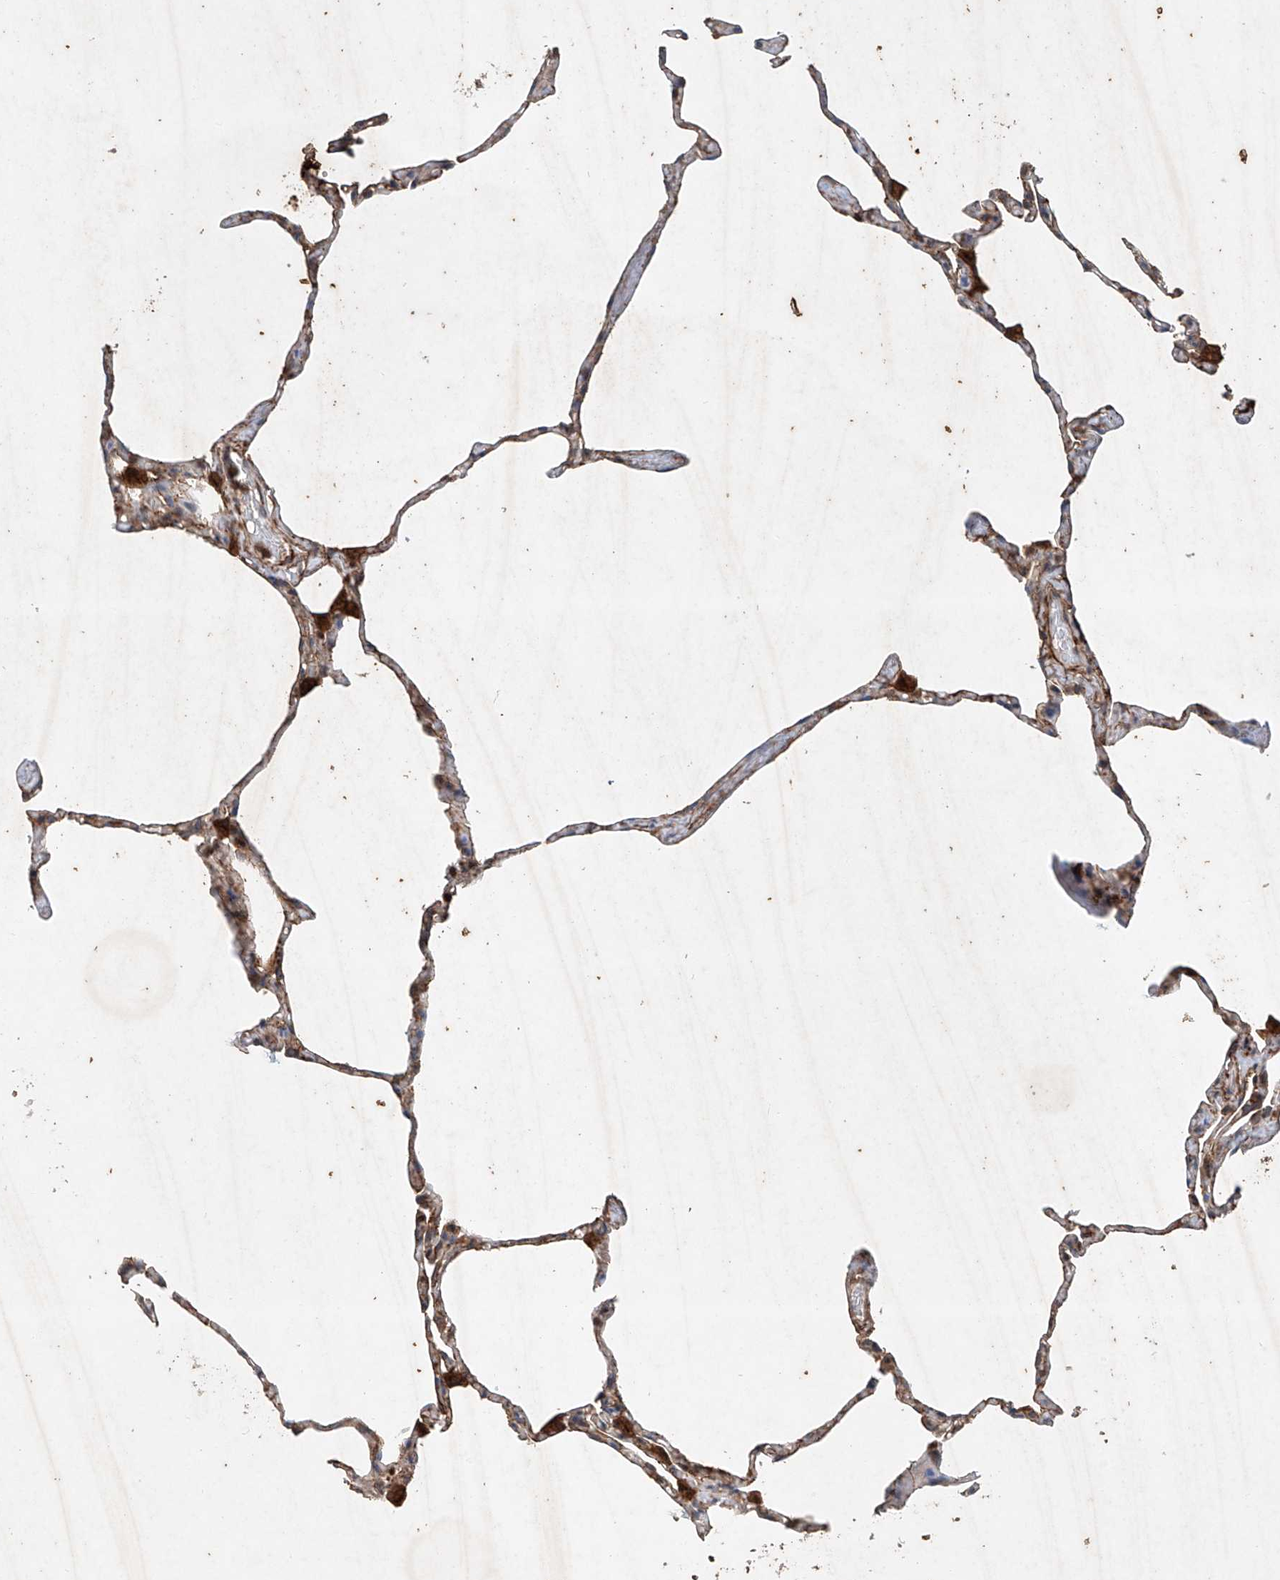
{"staining": {"intensity": "moderate", "quantity": "<25%", "location": "cytoplasmic/membranous"}, "tissue": "lung", "cell_type": "Alveolar cells", "image_type": "normal", "snomed": [{"axis": "morphology", "description": "Normal tissue, NOS"}, {"axis": "topography", "description": "Lung"}], "caption": "IHC (DAB) staining of benign lung demonstrates moderate cytoplasmic/membranous protein positivity in approximately <25% of alveolar cells.", "gene": "CEP85L", "patient": {"sex": "male", "age": 65}}